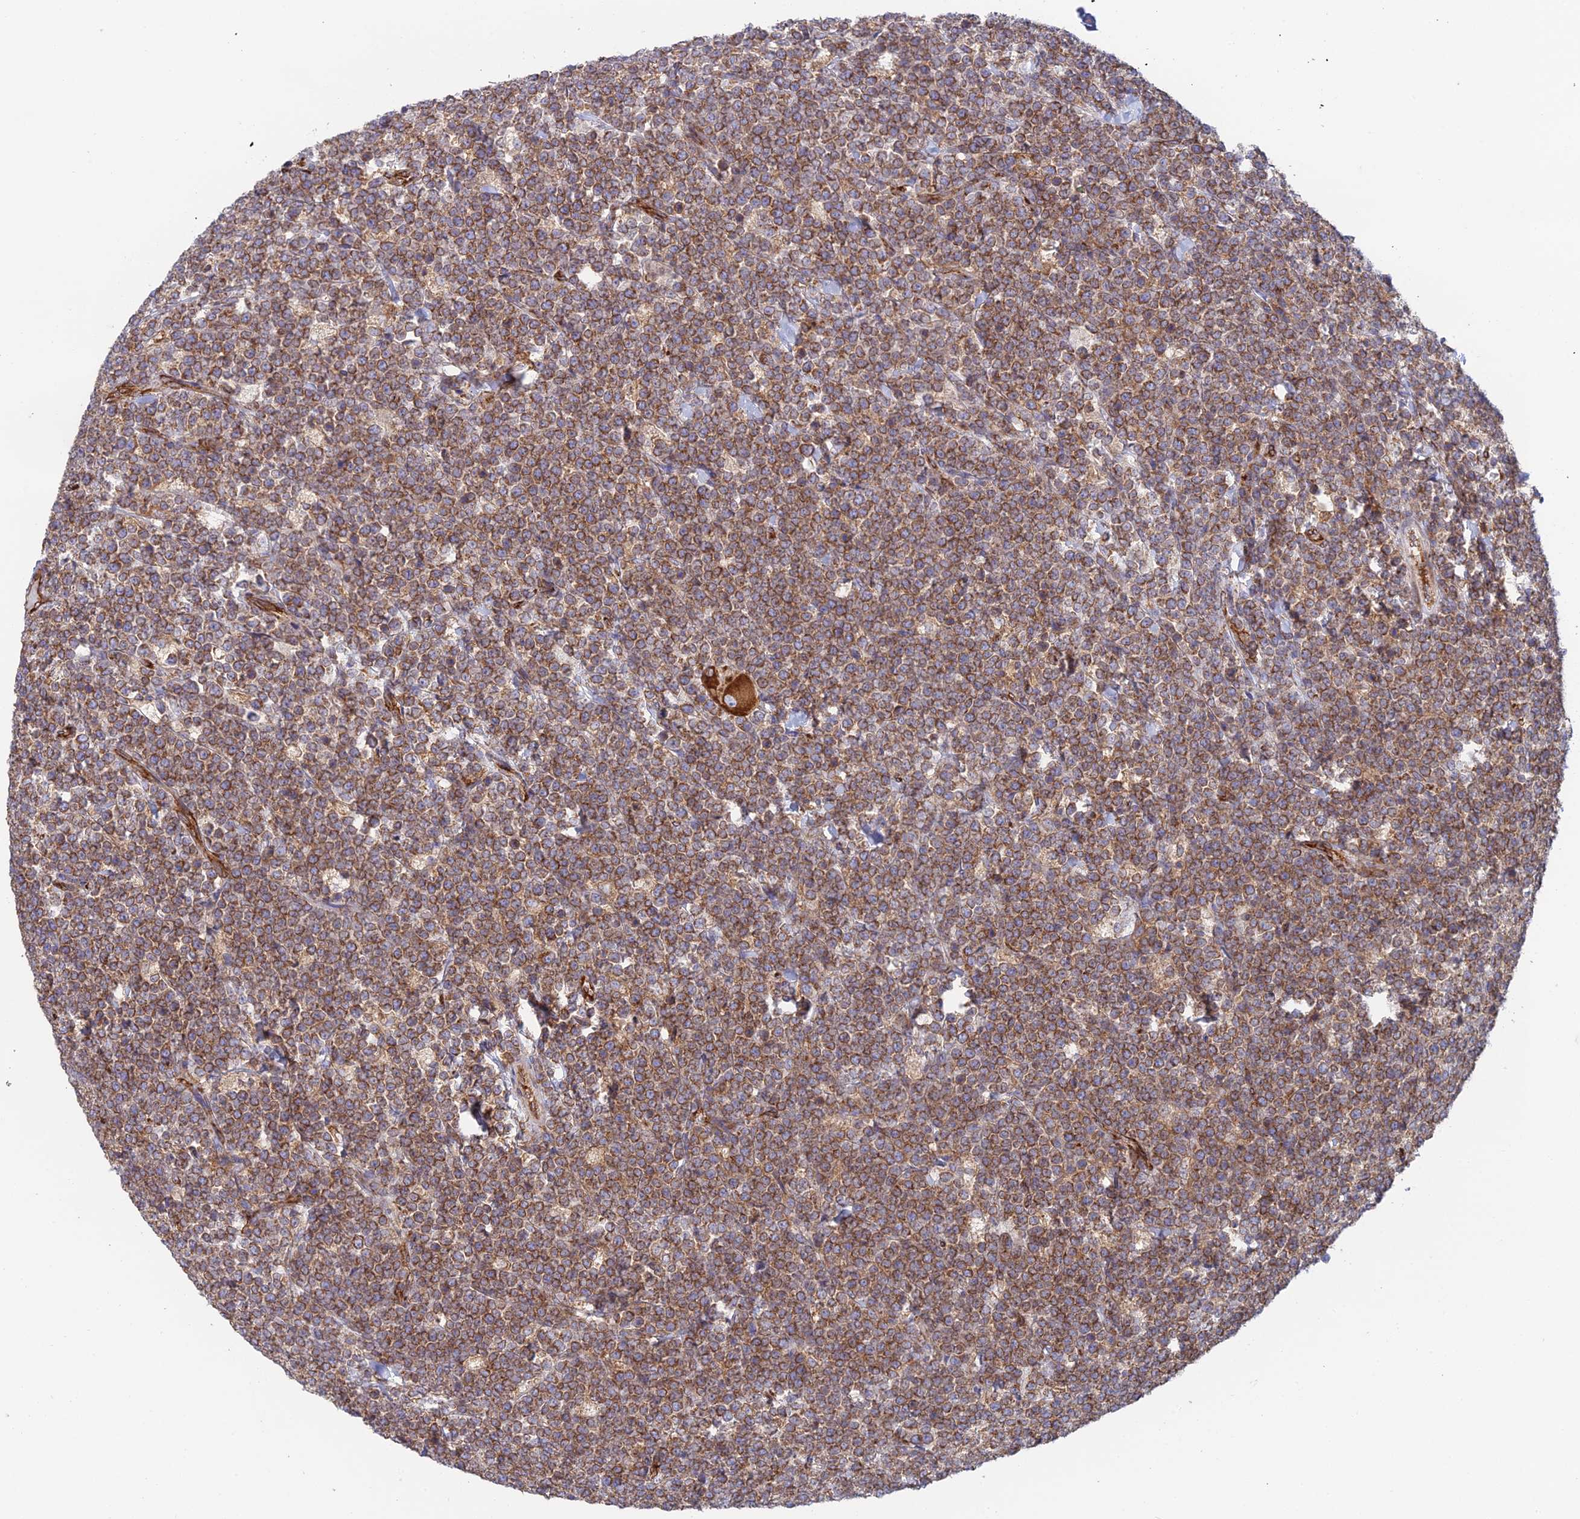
{"staining": {"intensity": "moderate", "quantity": ">75%", "location": "cytoplasmic/membranous"}, "tissue": "lymphoma", "cell_type": "Tumor cells", "image_type": "cancer", "snomed": [{"axis": "morphology", "description": "Malignant lymphoma, non-Hodgkin's type, High grade"}, {"axis": "topography", "description": "Small intestine"}], "caption": "Protein staining demonstrates moderate cytoplasmic/membranous positivity in about >75% of tumor cells in lymphoma.", "gene": "CCDC69", "patient": {"sex": "male", "age": 8}}